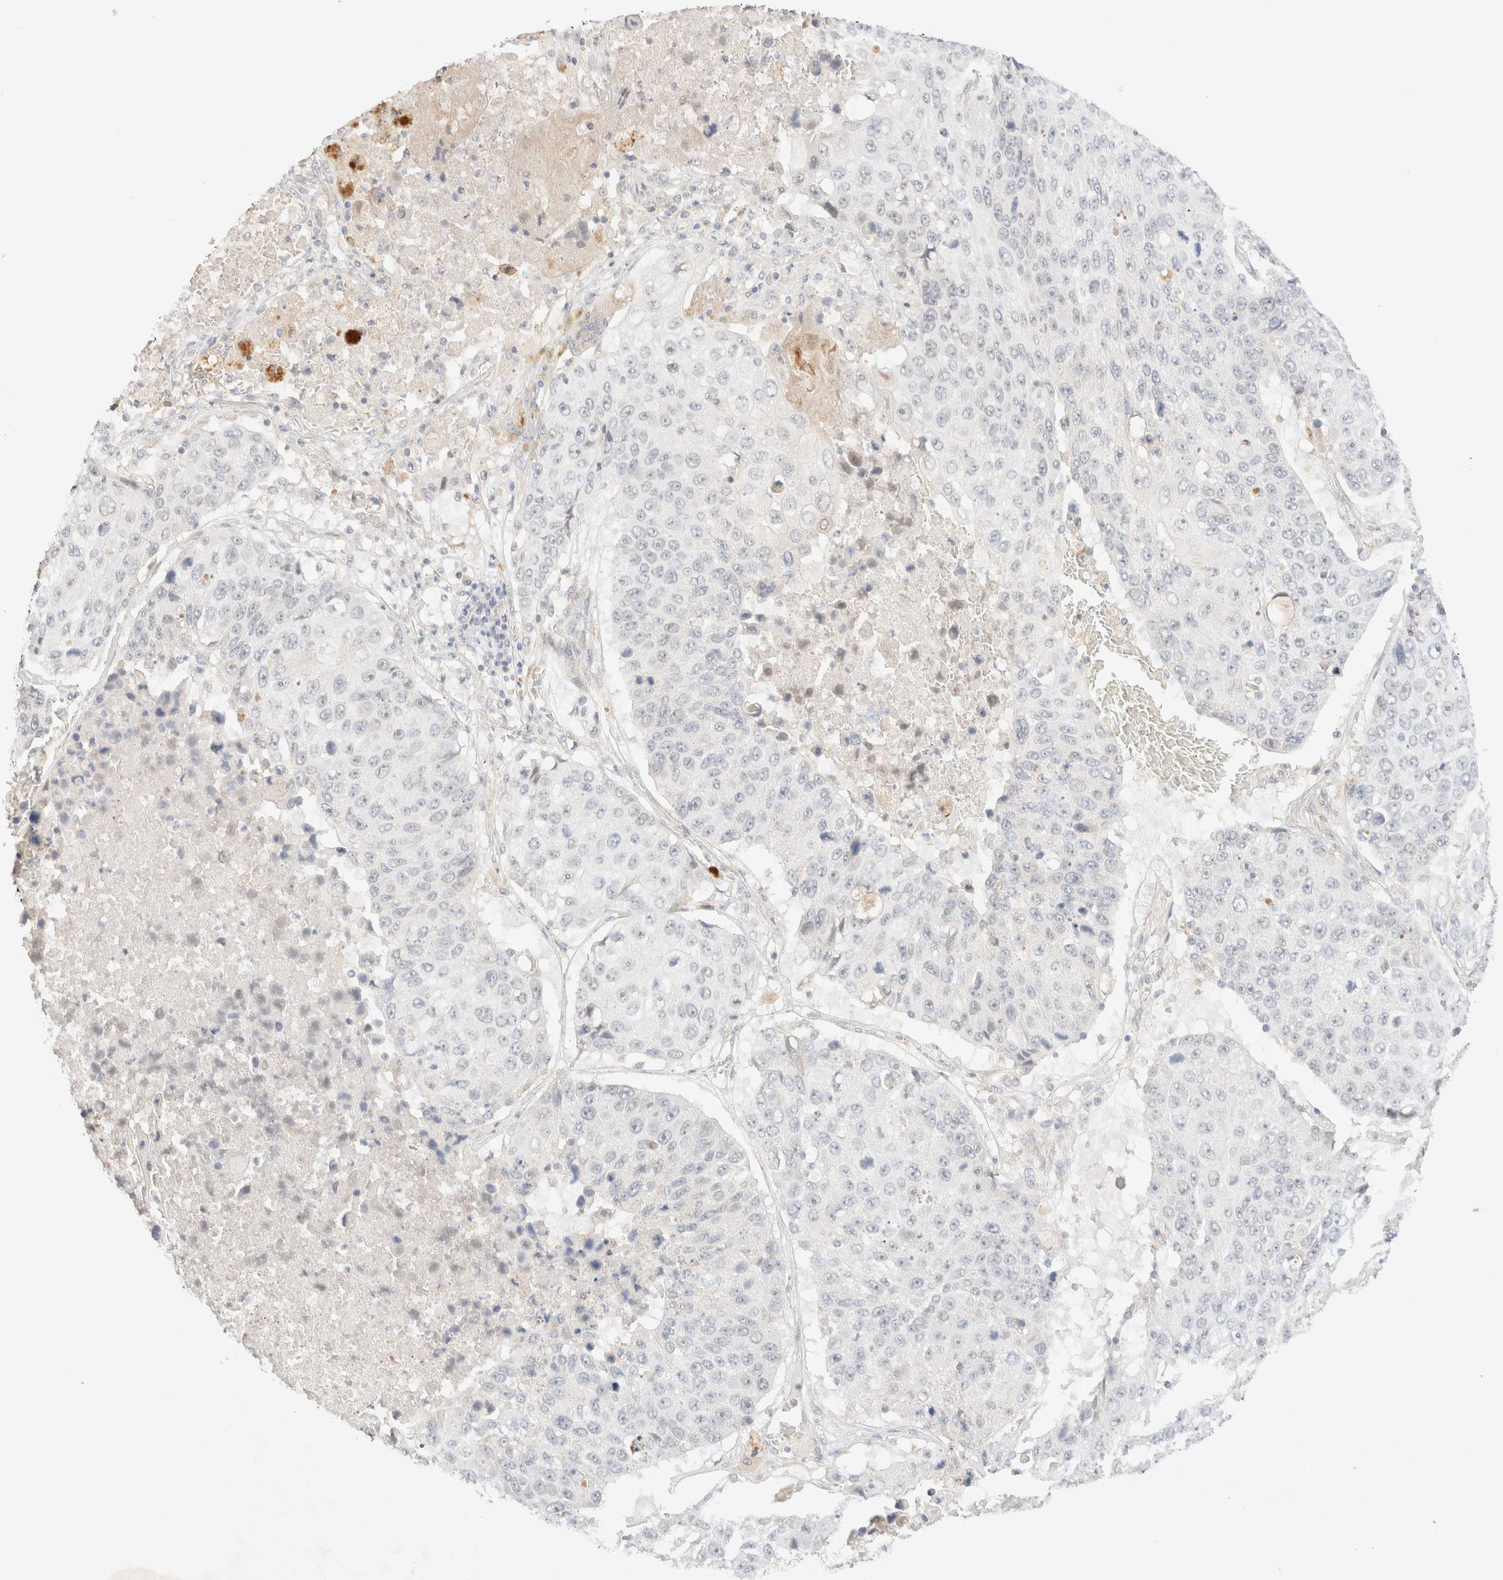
{"staining": {"intensity": "negative", "quantity": "none", "location": "none"}, "tissue": "lung cancer", "cell_type": "Tumor cells", "image_type": "cancer", "snomed": [{"axis": "morphology", "description": "Squamous cell carcinoma, NOS"}, {"axis": "topography", "description": "Lung"}], "caption": "DAB (3,3'-diaminobenzidine) immunohistochemical staining of human squamous cell carcinoma (lung) exhibits no significant staining in tumor cells. Brightfield microscopy of immunohistochemistry stained with DAB (3,3'-diaminobenzidine) (brown) and hematoxylin (blue), captured at high magnification.", "gene": "SNTB1", "patient": {"sex": "male", "age": 61}}